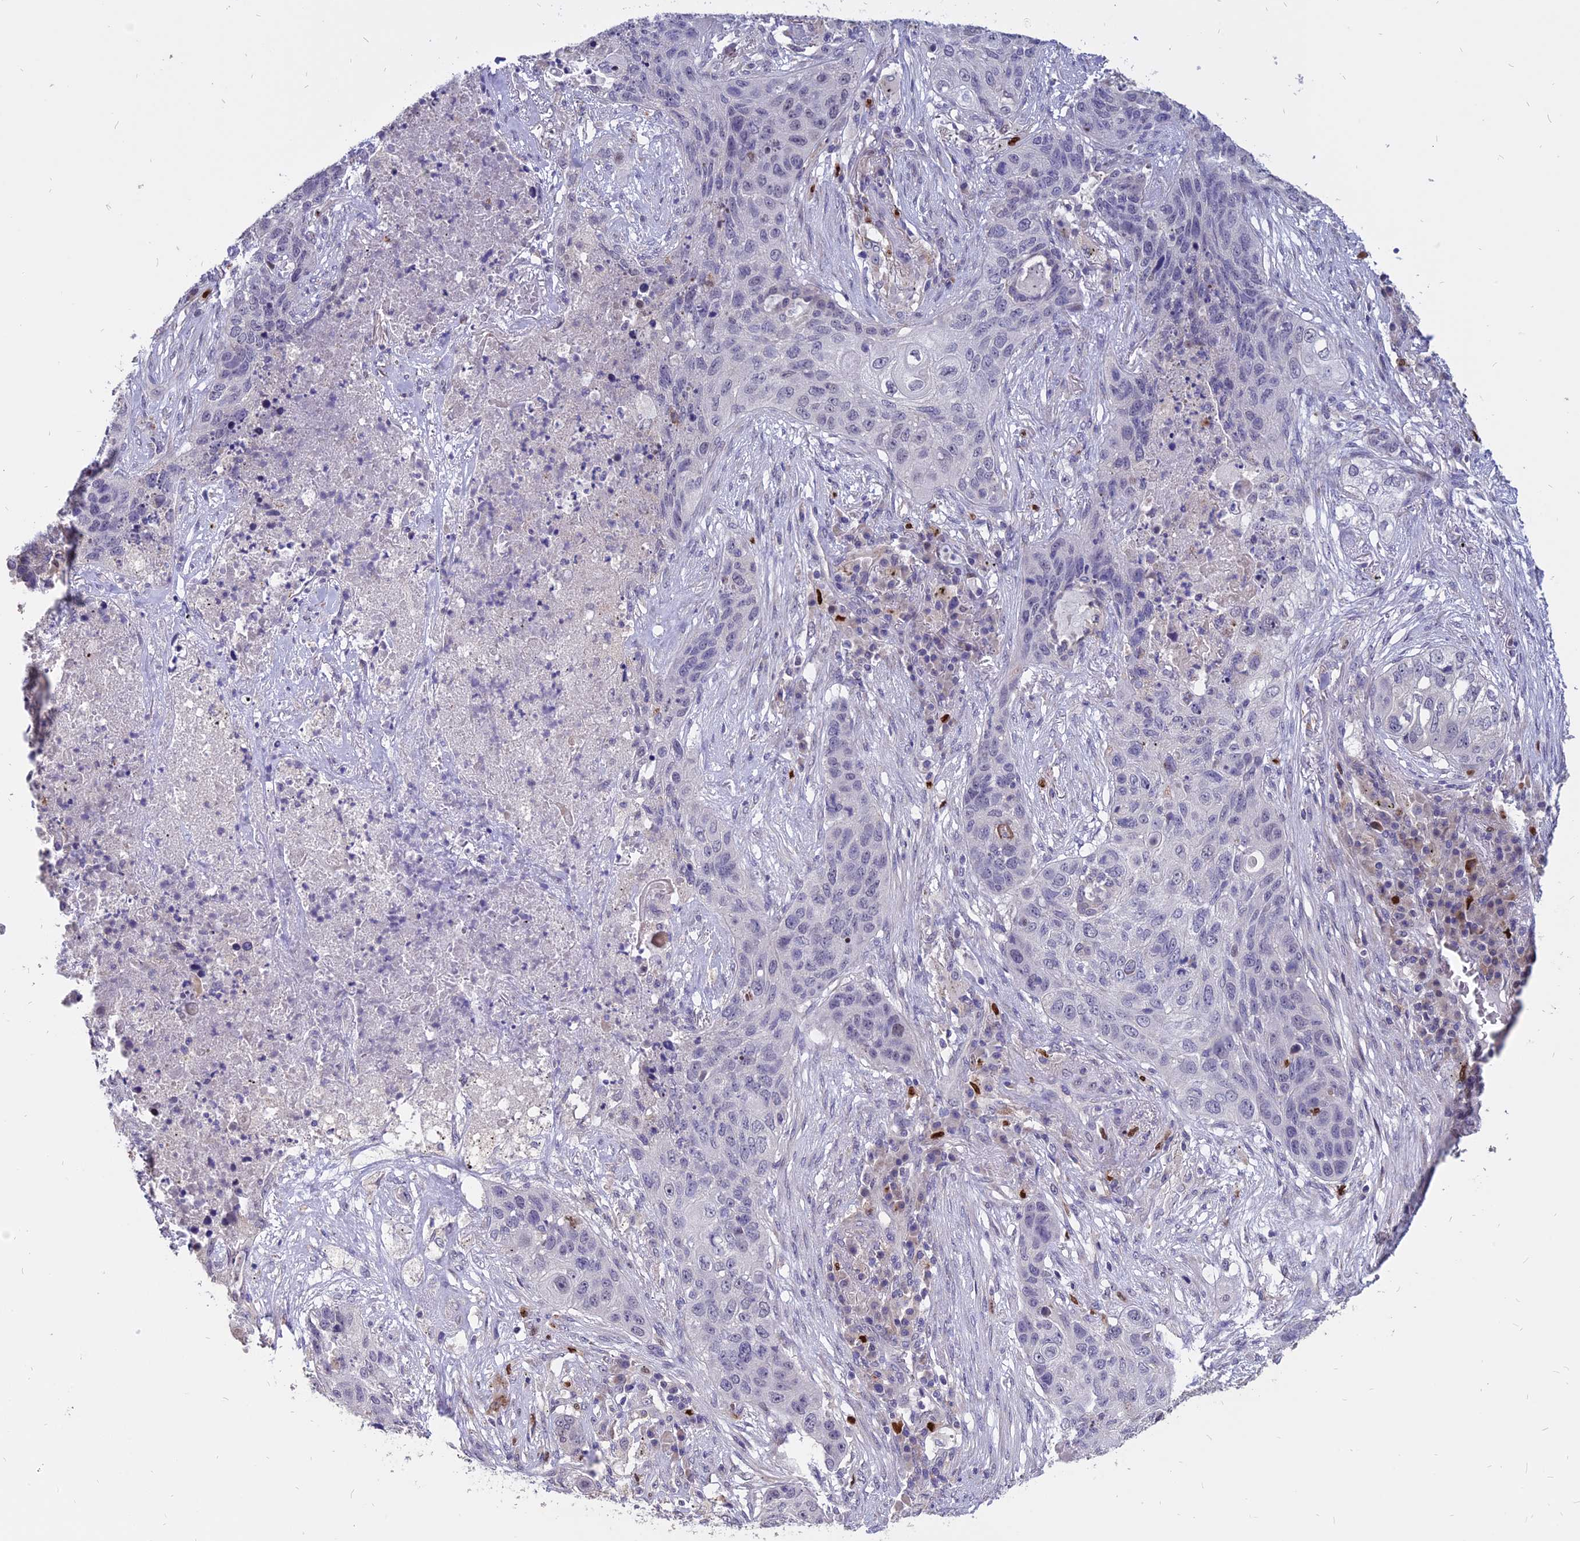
{"staining": {"intensity": "negative", "quantity": "none", "location": "none"}, "tissue": "lung cancer", "cell_type": "Tumor cells", "image_type": "cancer", "snomed": [{"axis": "morphology", "description": "Squamous cell carcinoma, NOS"}, {"axis": "topography", "description": "Lung"}], "caption": "The image displays no staining of tumor cells in lung squamous cell carcinoma.", "gene": "TMEM263", "patient": {"sex": "female", "age": 63}}